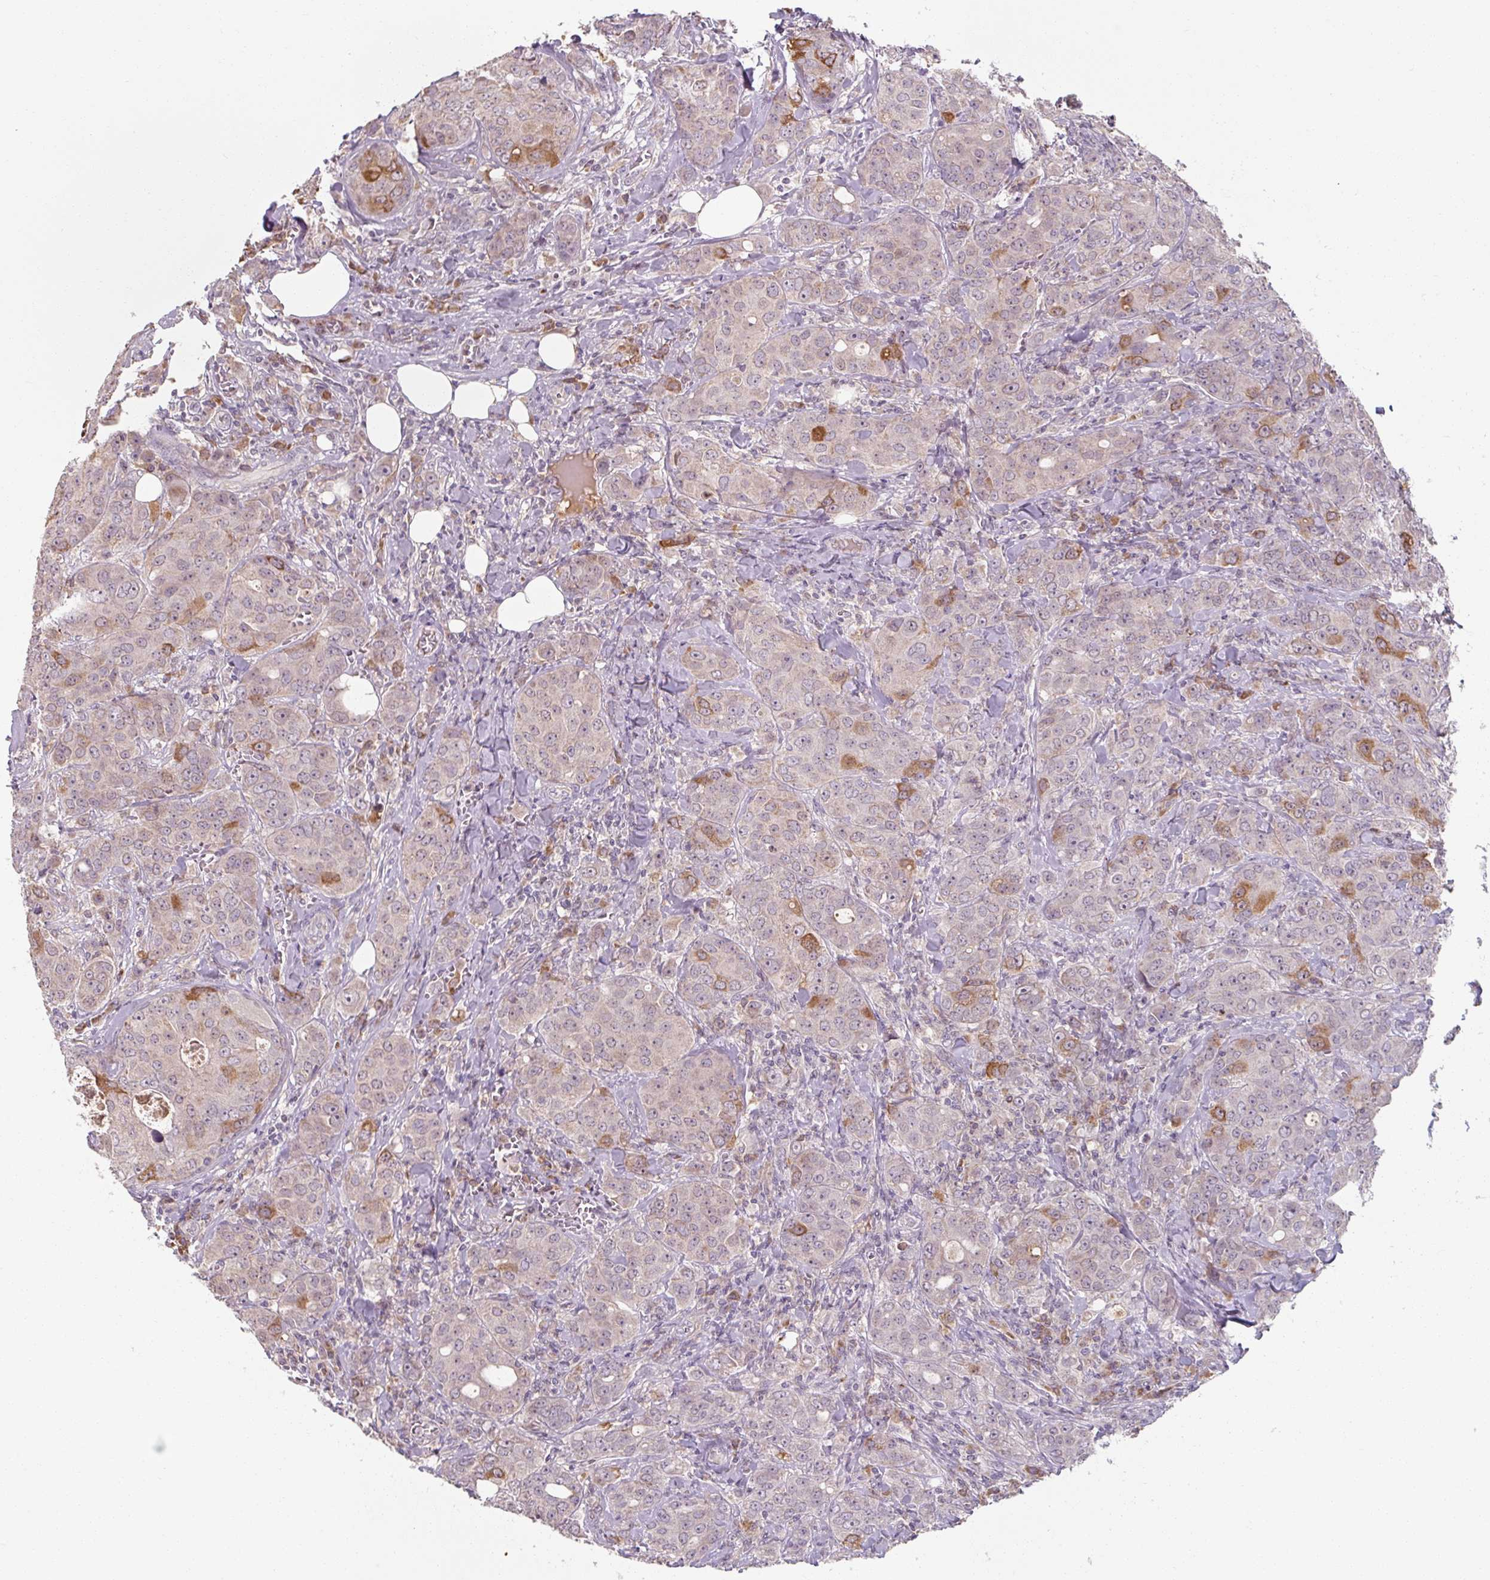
{"staining": {"intensity": "moderate", "quantity": "<25%", "location": "cytoplasmic/membranous"}, "tissue": "breast cancer", "cell_type": "Tumor cells", "image_type": "cancer", "snomed": [{"axis": "morphology", "description": "Duct carcinoma"}, {"axis": "topography", "description": "Breast"}], "caption": "Breast cancer stained with IHC exhibits moderate cytoplasmic/membranous staining in approximately <25% of tumor cells.", "gene": "TSEN54", "patient": {"sex": "female", "age": 43}}